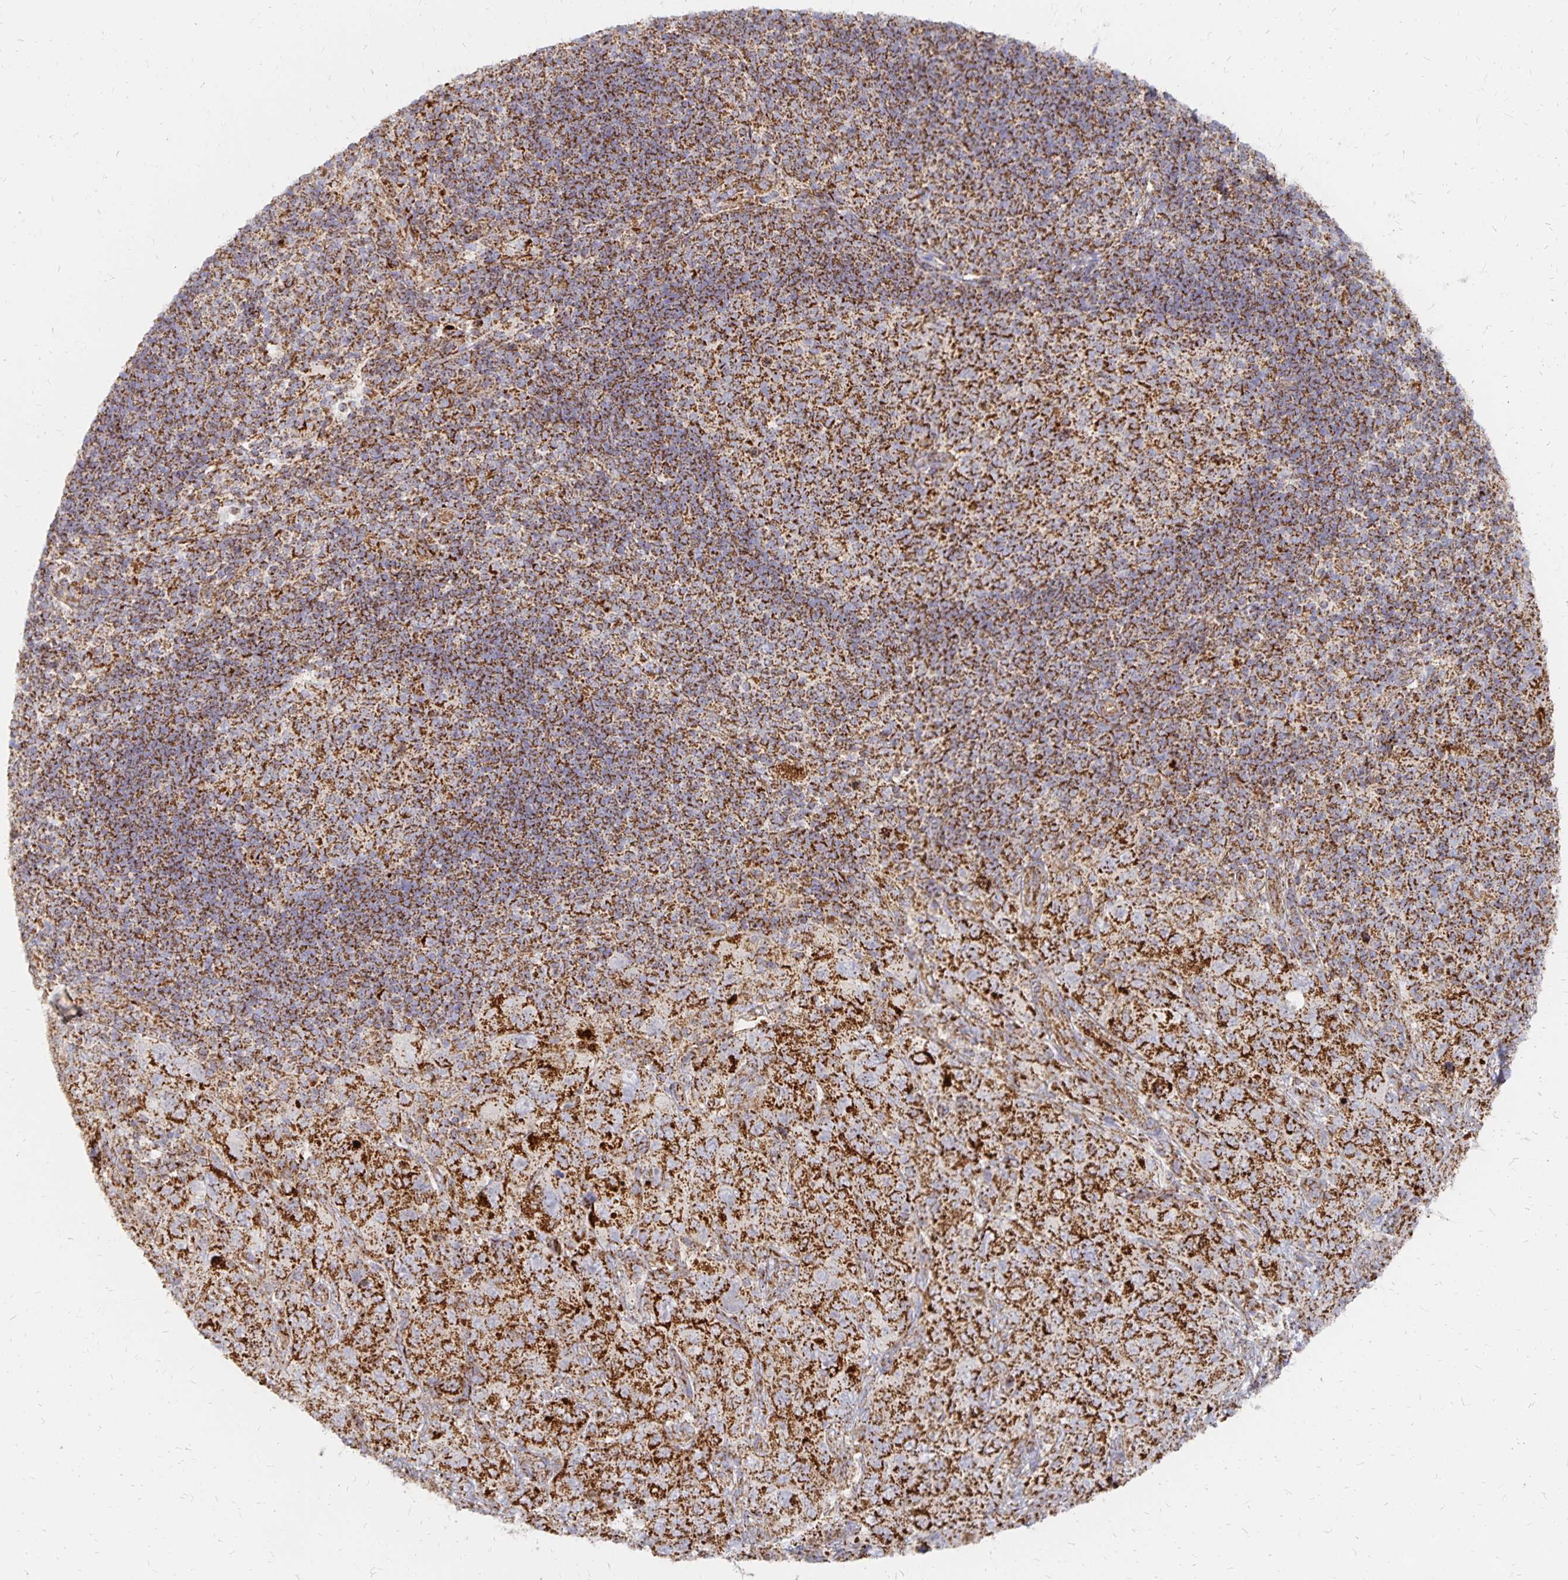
{"staining": {"intensity": "strong", "quantity": ">75%", "location": "cytoplasmic/membranous"}, "tissue": "pancreatic cancer", "cell_type": "Tumor cells", "image_type": "cancer", "snomed": [{"axis": "morphology", "description": "Adenocarcinoma, NOS"}, {"axis": "topography", "description": "Pancreas"}], "caption": "A micrograph showing strong cytoplasmic/membranous expression in about >75% of tumor cells in pancreatic cancer, as visualized by brown immunohistochemical staining.", "gene": "STOML2", "patient": {"sex": "male", "age": 68}}